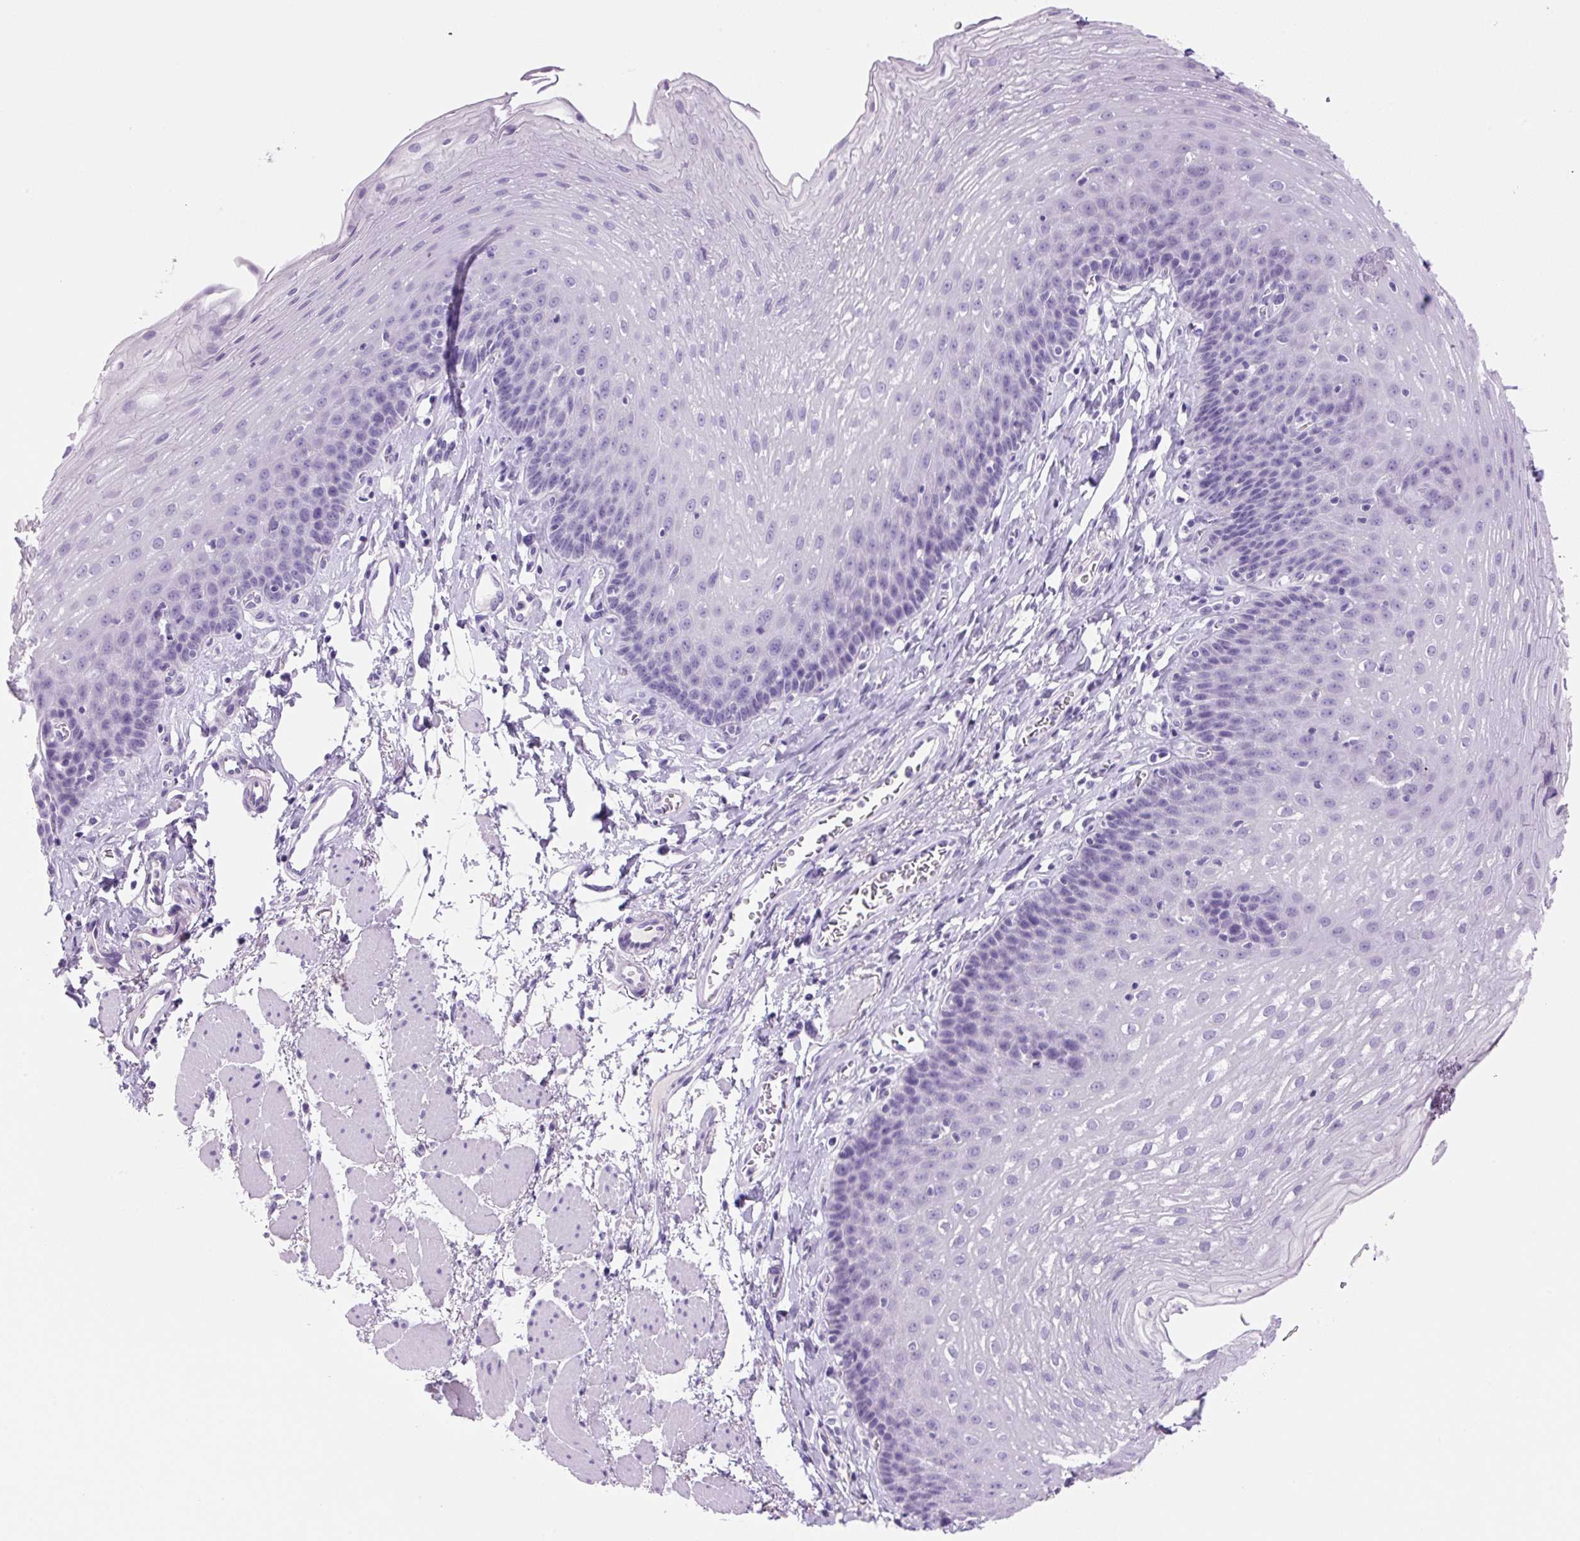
{"staining": {"intensity": "negative", "quantity": "none", "location": "none"}, "tissue": "esophagus", "cell_type": "Squamous epithelial cells", "image_type": "normal", "snomed": [{"axis": "morphology", "description": "Normal tissue, NOS"}, {"axis": "topography", "description": "Esophagus"}], "caption": "Histopathology image shows no protein positivity in squamous epithelial cells of normal esophagus. (DAB (3,3'-diaminobenzidine) immunohistochemistry visualized using brightfield microscopy, high magnification).", "gene": "PRRT1", "patient": {"sex": "female", "age": 81}}